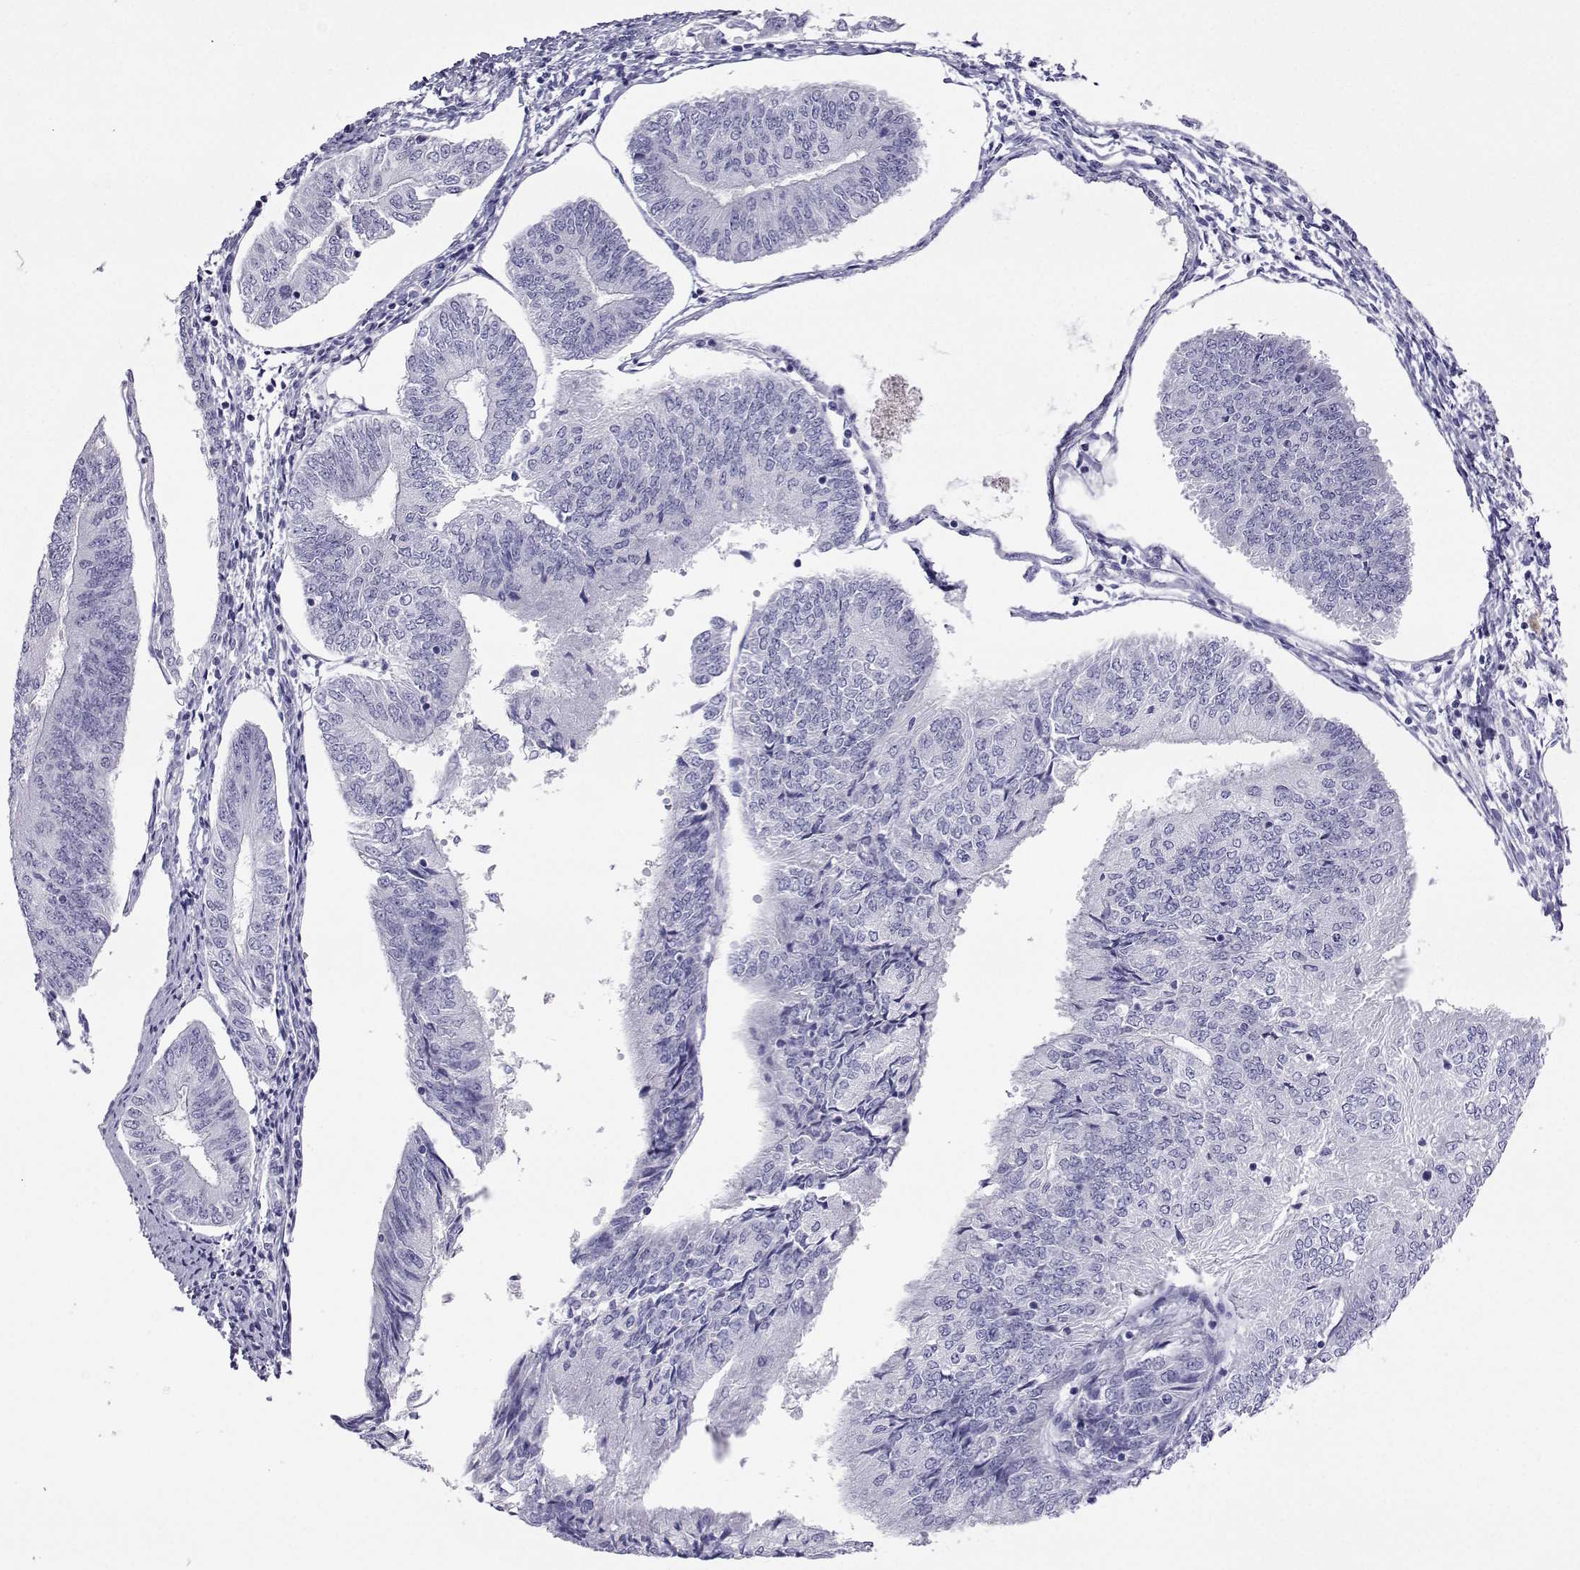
{"staining": {"intensity": "negative", "quantity": "none", "location": "none"}, "tissue": "endometrial cancer", "cell_type": "Tumor cells", "image_type": "cancer", "snomed": [{"axis": "morphology", "description": "Adenocarcinoma, NOS"}, {"axis": "topography", "description": "Endometrium"}], "caption": "Immunohistochemistry (IHC) of human endometrial adenocarcinoma reveals no positivity in tumor cells. (DAB (3,3'-diaminobenzidine) IHC, high magnification).", "gene": "PLIN4", "patient": {"sex": "female", "age": 58}}